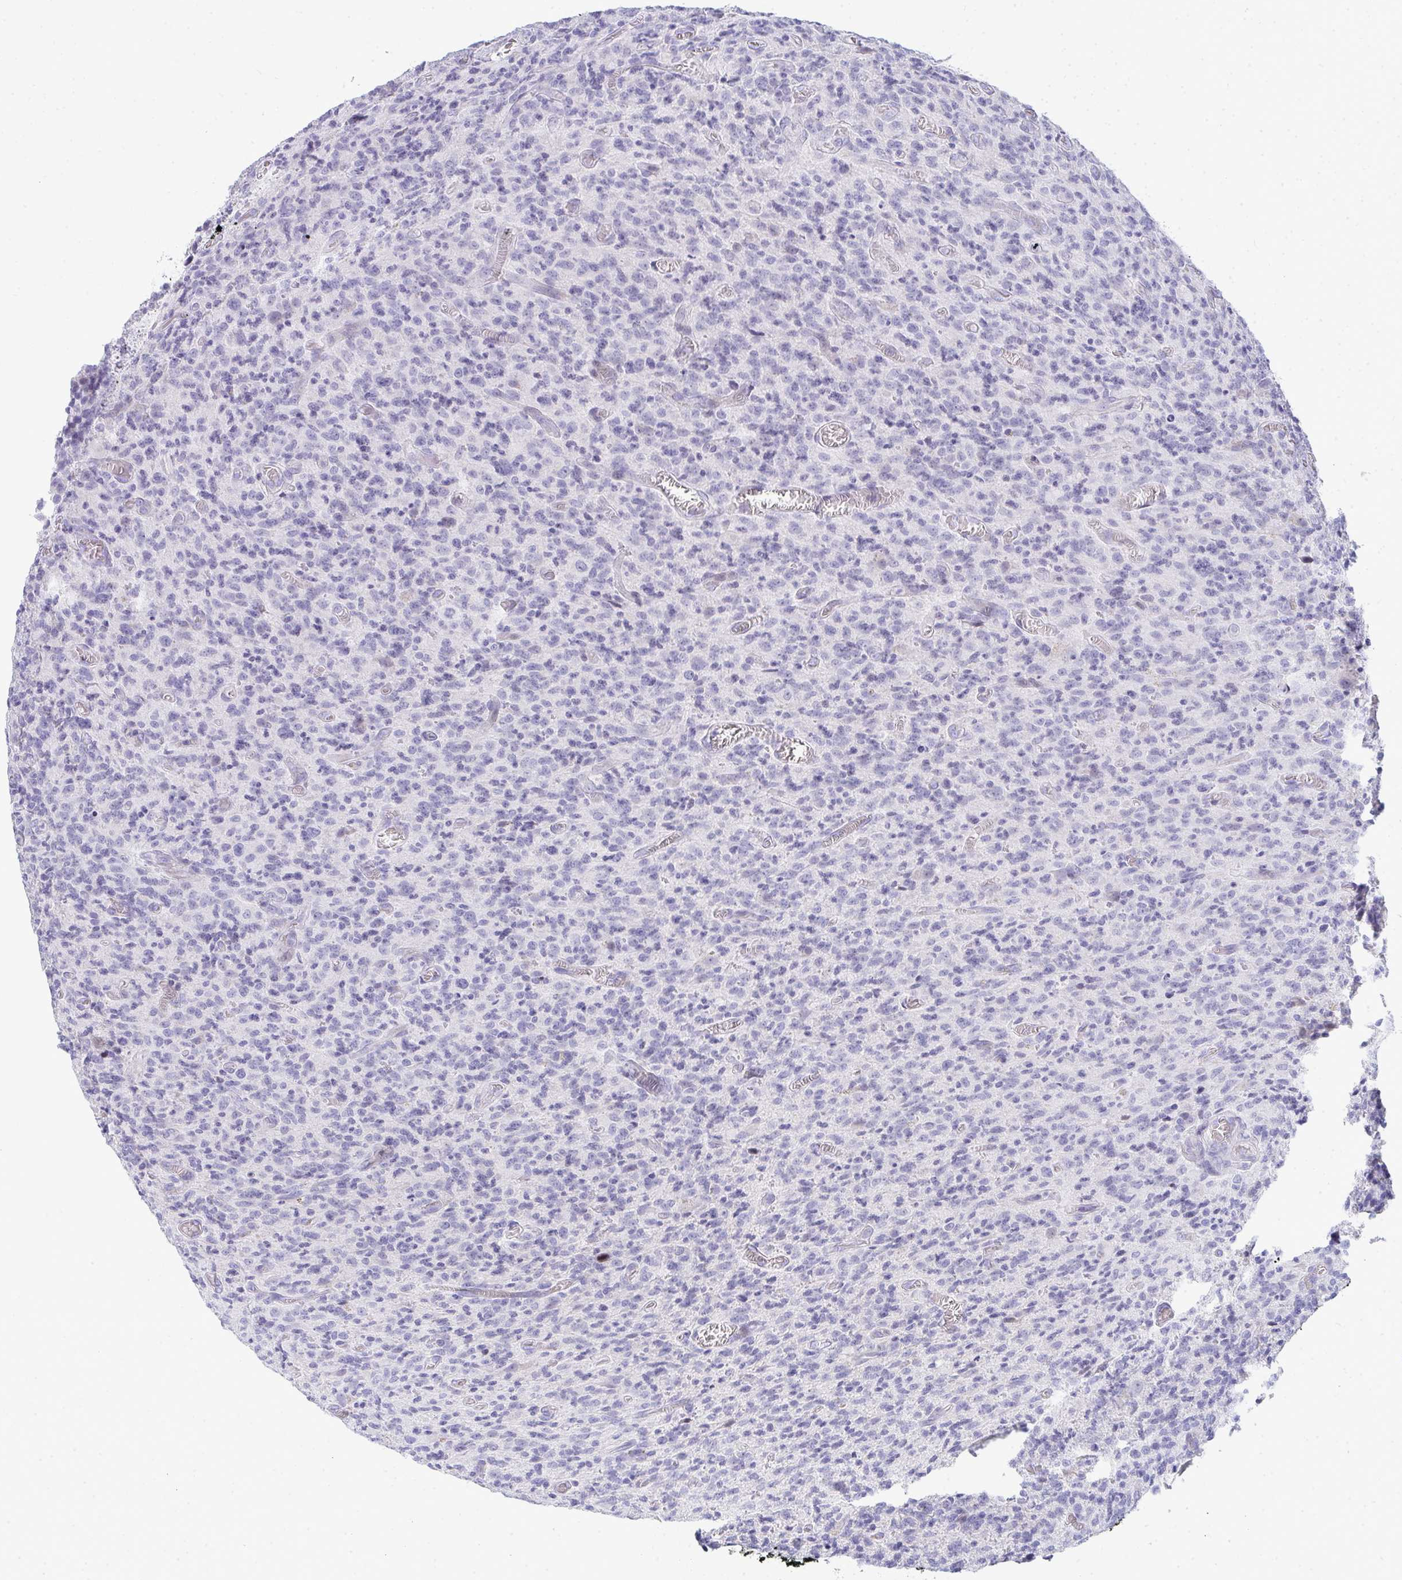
{"staining": {"intensity": "negative", "quantity": "none", "location": "none"}, "tissue": "glioma", "cell_type": "Tumor cells", "image_type": "cancer", "snomed": [{"axis": "morphology", "description": "Glioma, malignant, High grade"}, {"axis": "topography", "description": "Brain"}], "caption": "Immunohistochemical staining of human malignant high-grade glioma shows no significant staining in tumor cells.", "gene": "ZNF182", "patient": {"sex": "male", "age": 76}}